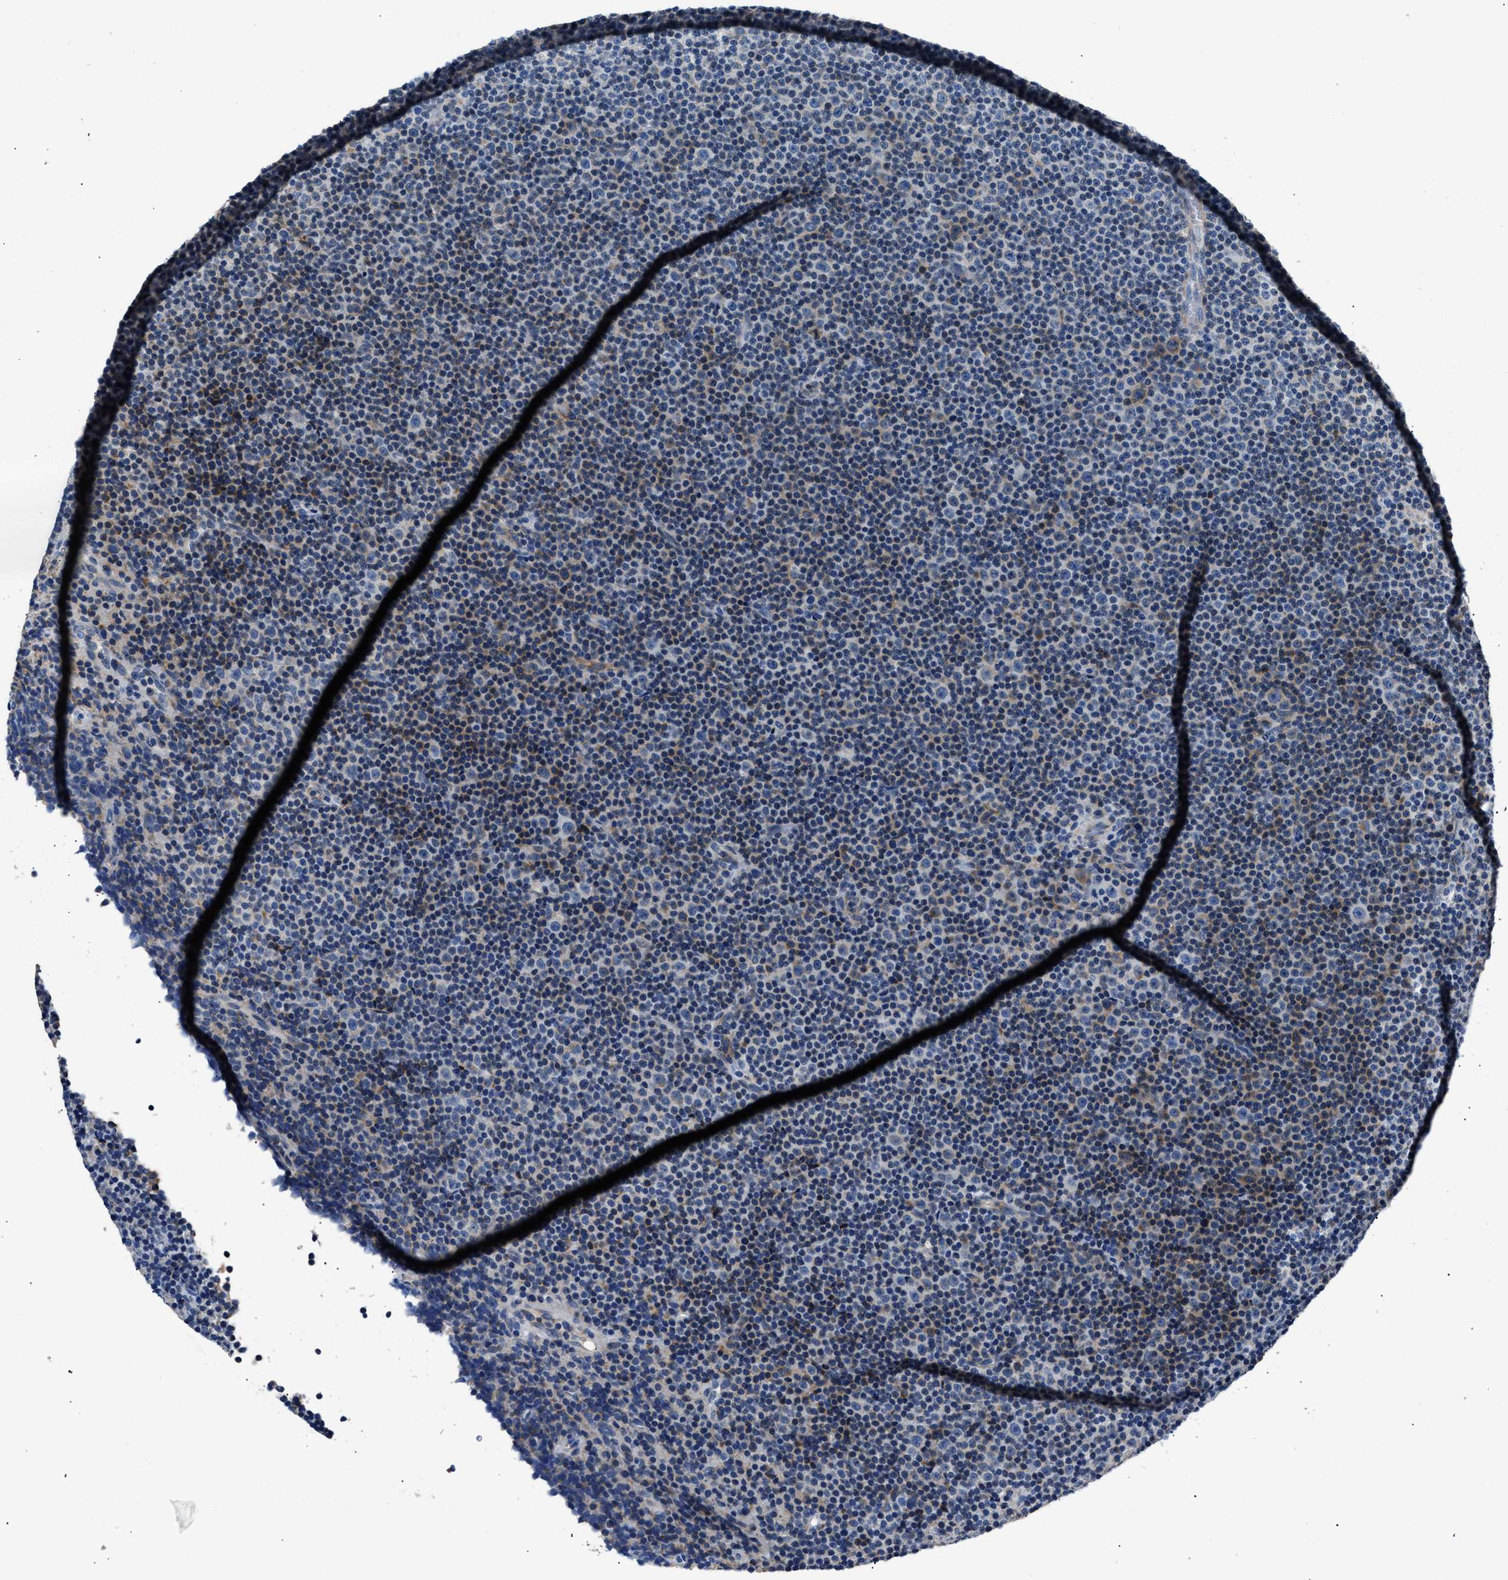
{"staining": {"intensity": "weak", "quantity": "<25%", "location": "cytoplasmic/membranous"}, "tissue": "lymphoma", "cell_type": "Tumor cells", "image_type": "cancer", "snomed": [{"axis": "morphology", "description": "Malignant lymphoma, non-Hodgkin's type, Low grade"}, {"axis": "topography", "description": "Lymph node"}], "caption": "Immunohistochemical staining of human lymphoma exhibits no significant positivity in tumor cells.", "gene": "DNAJC24", "patient": {"sex": "female", "age": 67}}